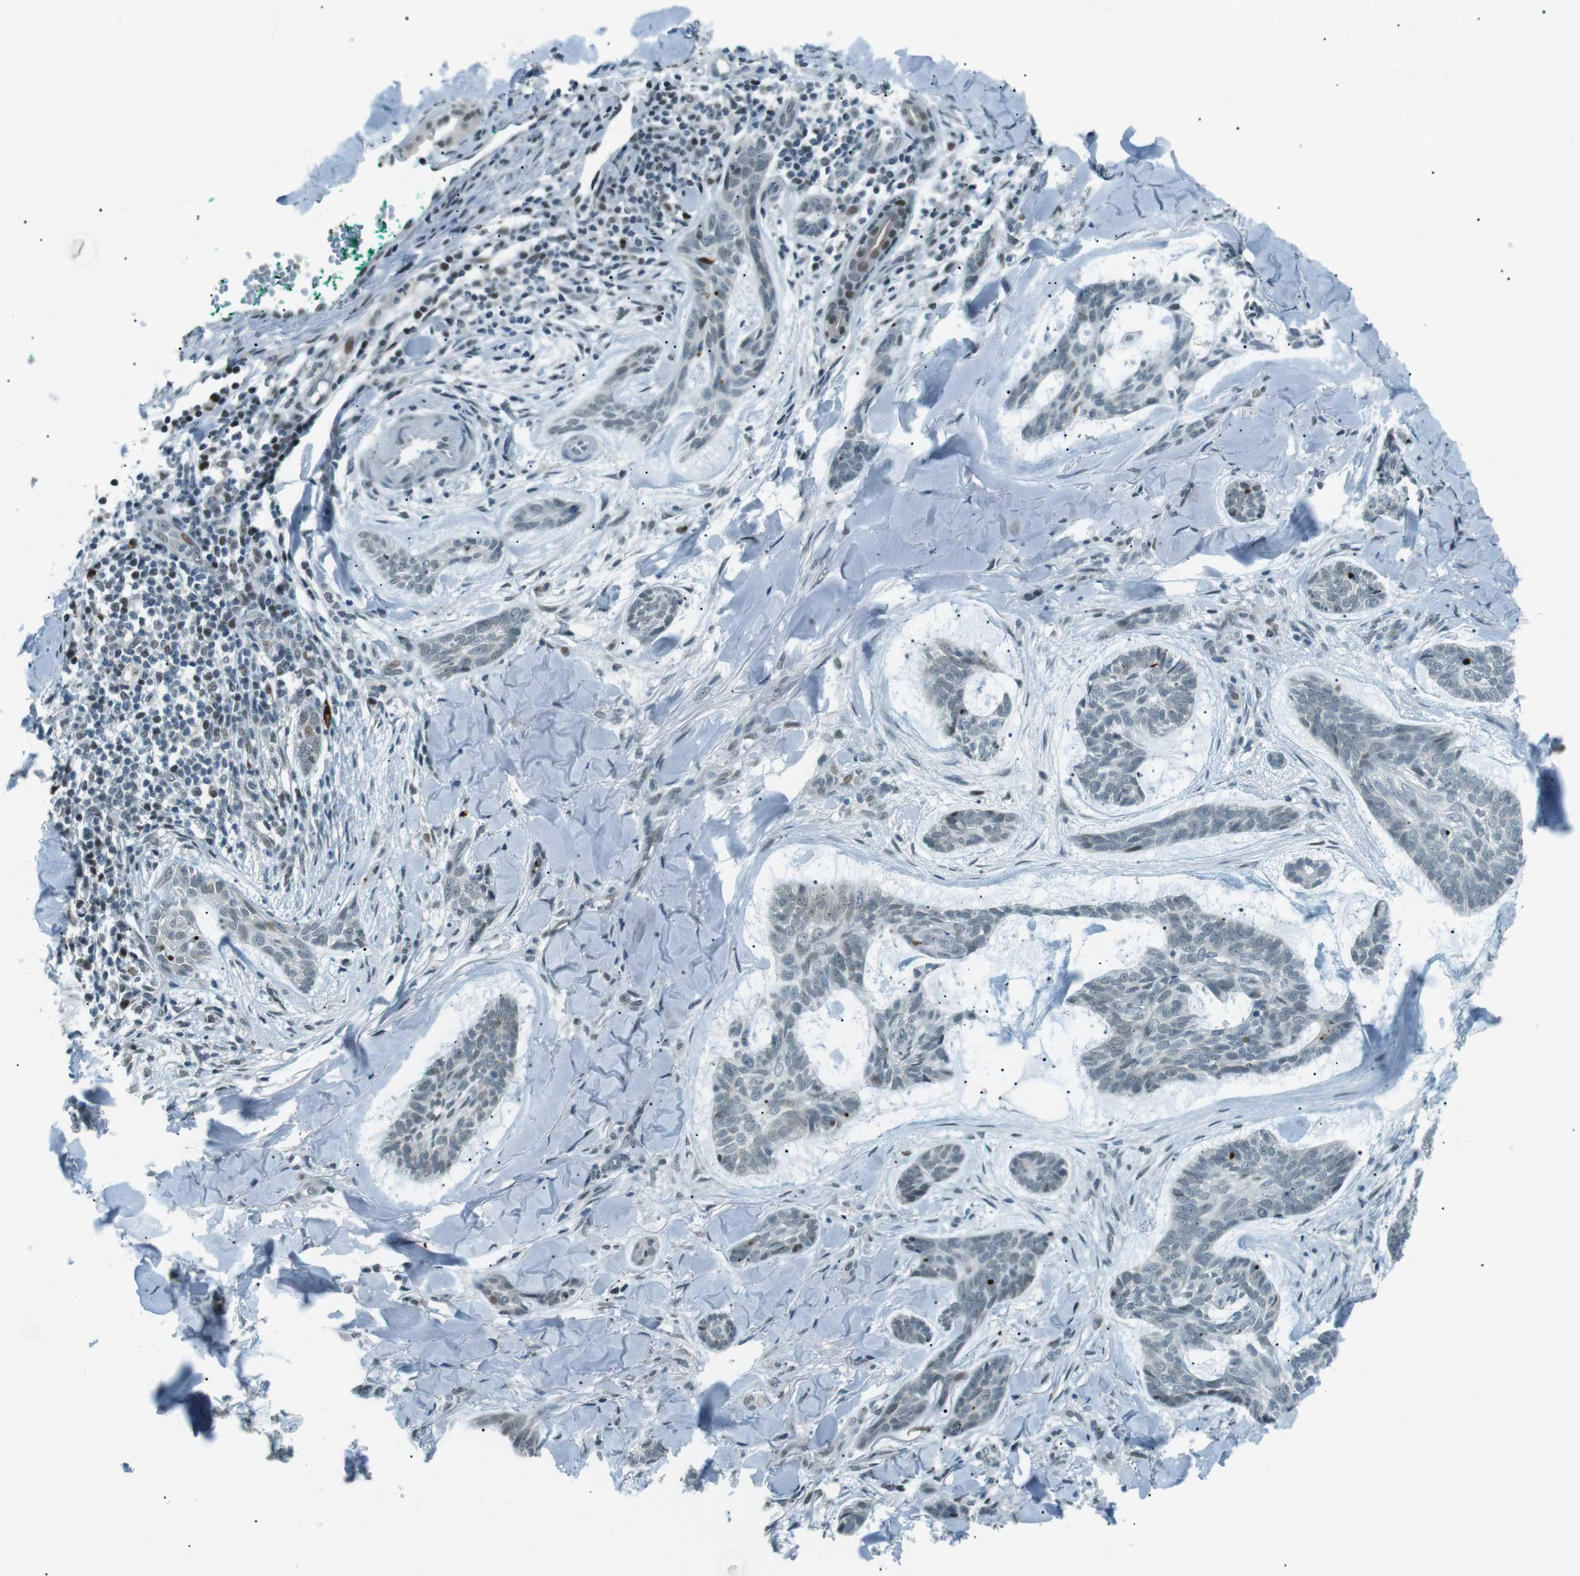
{"staining": {"intensity": "weak", "quantity": "<25%", "location": "nuclear"}, "tissue": "skin cancer", "cell_type": "Tumor cells", "image_type": "cancer", "snomed": [{"axis": "morphology", "description": "Basal cell carcinoma"}, {"axis": "topography", "description": "Skin"}], "caption": "Tumor cells show no significant protein expression in skin cancer.", "gene": "PJA1", "patient": {"sex": "male", "age": 43}}